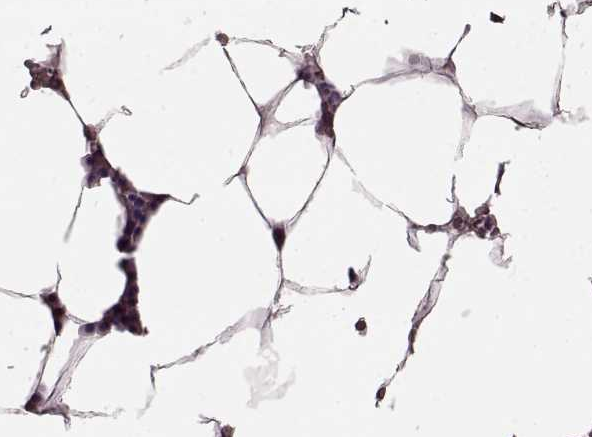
{"staining": {"intensity": "weak", "quantity": "<25%", "location": "nuclear"}, "tissue": "bone marrow", "cell_type": "Hematopoietic cells", "image_type": "normal", "snomed": [{"axis": "morphology", "description": "Normal tissue, NOS"}, {"axis": "topography", "description": "Bone marrow"}], "caption": "Immunohistochemical staining of normal bone marrow shows no significant expression in hematopoietic cells.", "gene": "FTO", "patient": {"sex": "female", "age": 52}}